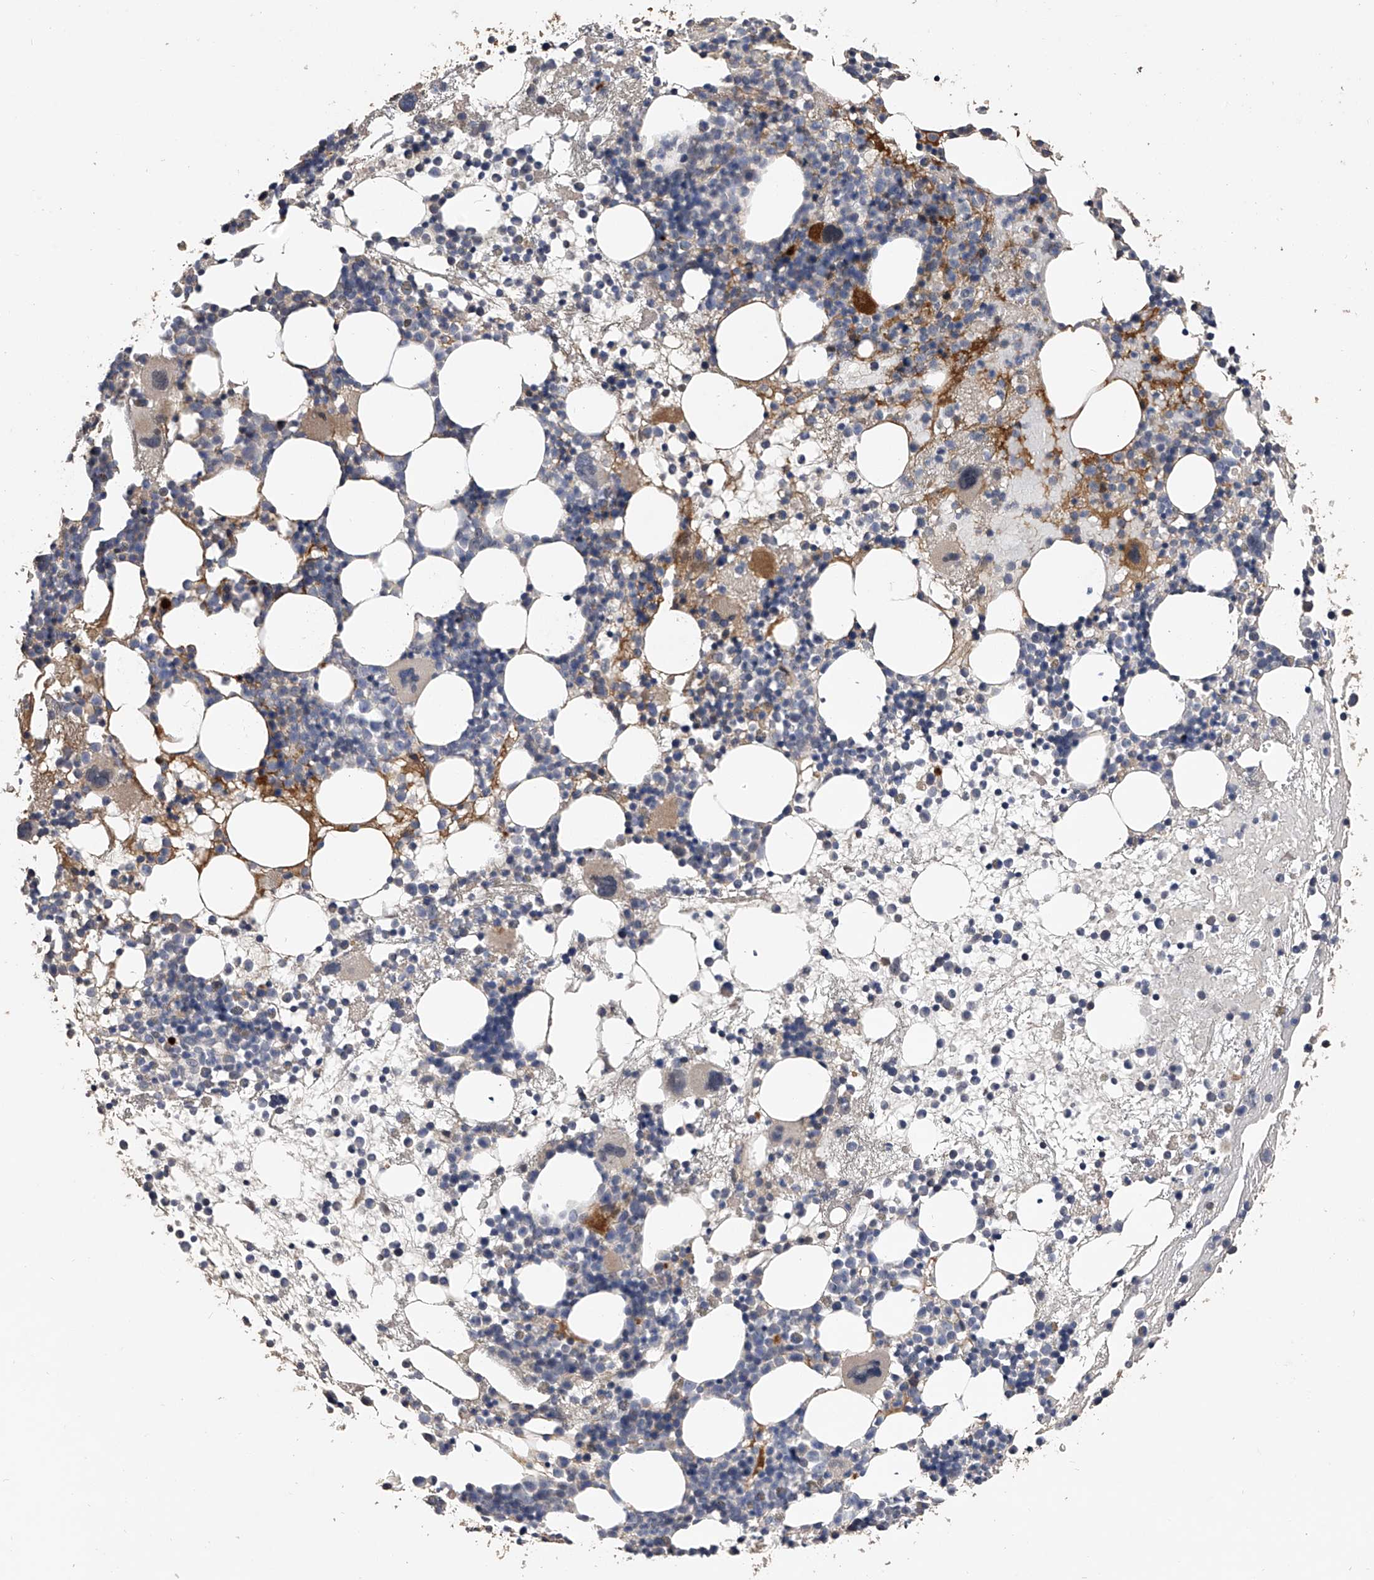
{"staining": {"intensity": "weak", "quantity": "<25%", "location": "cytoplasmic/membranous"}, "tissue": "bone marrow", "cell_type": "Hematopoietic cells", "image_type": "normal", "snomed": [{"axis": "morphology", "description": "Normal tissue, NOS"}, {"axis": "topography", "description": "Bone marrow"}], "caption": "Bone marrow stained for a protein using immunohistochemistry shows no staining hematopoietic cells.", "gene": "MDN1", "patient": {"sex": "female", "age": 57}}